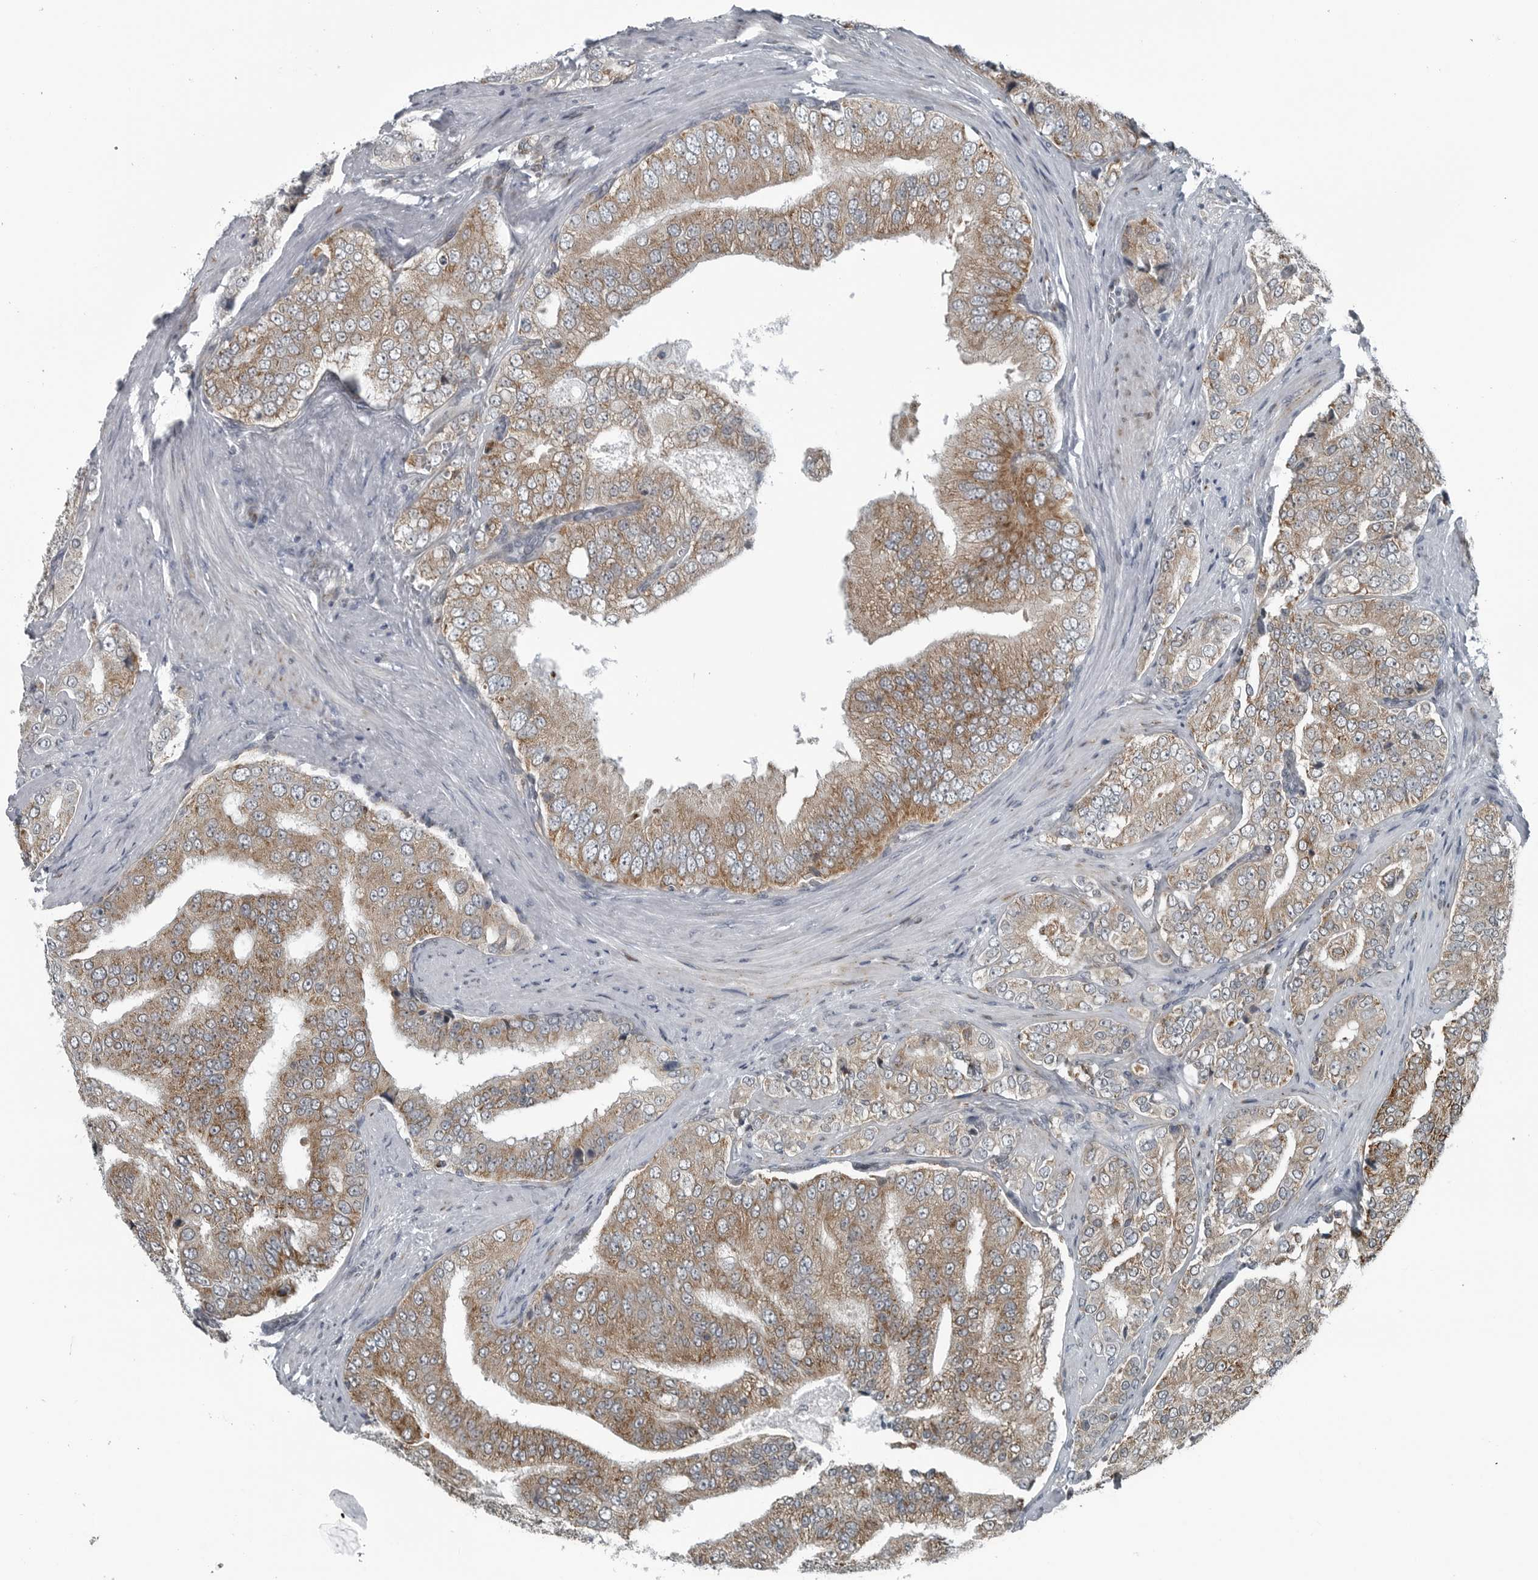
{"staining": {"intensity": "moderate", "quantity": "25%-75%", "location": "cytoplasmic/membranous"}, "tissue": "prostate cancer", "cell_type": "Tumor cells", "image_type": "cancer", "snomed": [{"axis": "morphology", "description": "Adenocarcinoma, High grade"}, {"axis": "topography", "description": "Prostate"}], "caption": "About 25%-75% of tumor cells in prostate cancer reveal moderate cytoplasmic/membranous protein expression as visualized by brown immunohistochemical staining.", "gene": "GAK", "patient": {"sex": "male", "age": 58}}